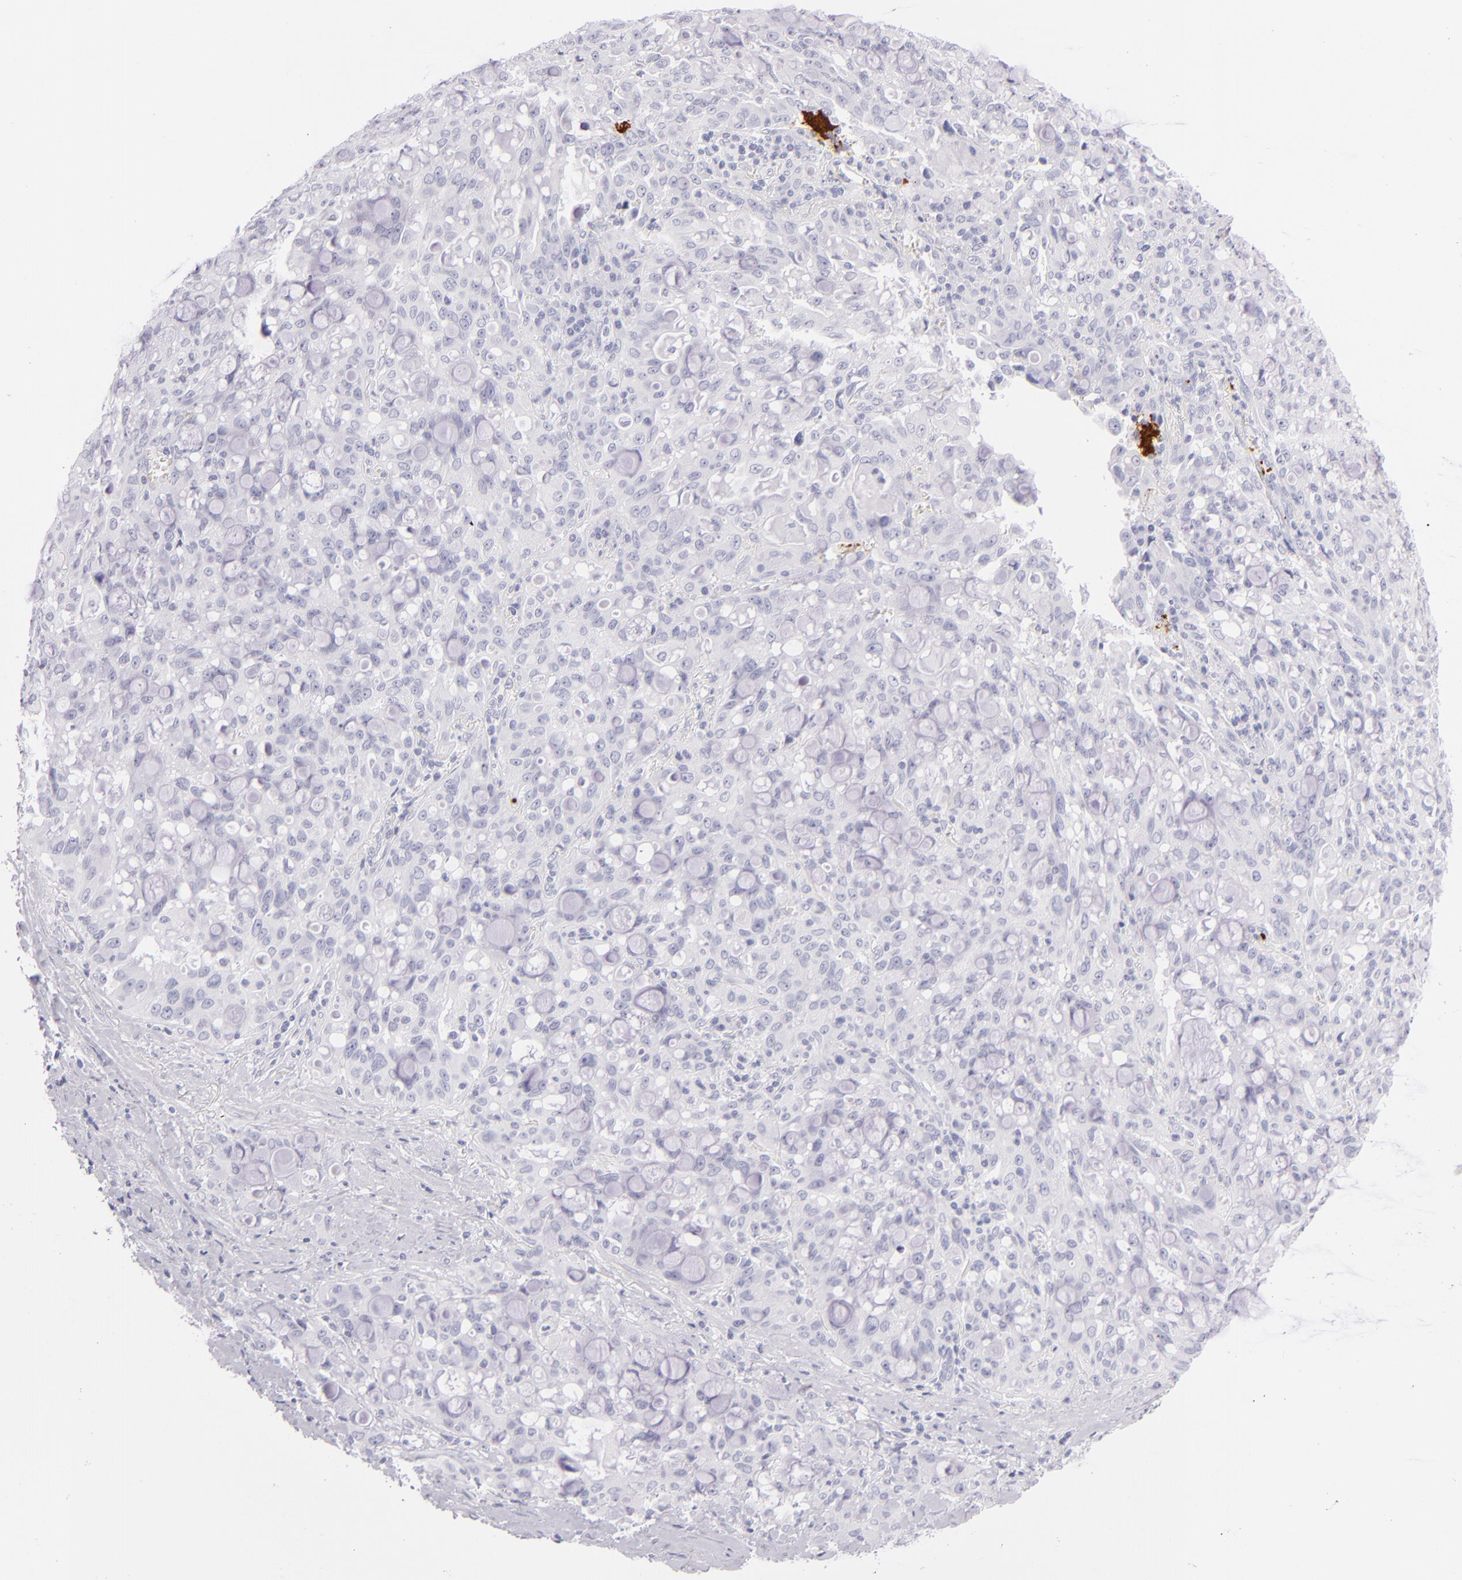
{"staining": {"intensity": "negative", "quantity": "none", "location": "none"}, "tissue": "lung cancer", "cell_type": "Tumor cells", "image_type": "cancer", "snomed": [{"axis": "morphology", "description": "Adenocarcinoma, NOS"}, {"axis": "topography", "description": "Lung"}], "caption": "There is no significant expression in tumor cells of lung cancer. Brightfield microscopy of immunohistochemistry stained with DAB (3,3'-diaminobenzidine) (brown) and hematoxylin (blue), captured at high magnification.", "gene": "GP1BA", "patient": {"sex": "female", "age": 44}}